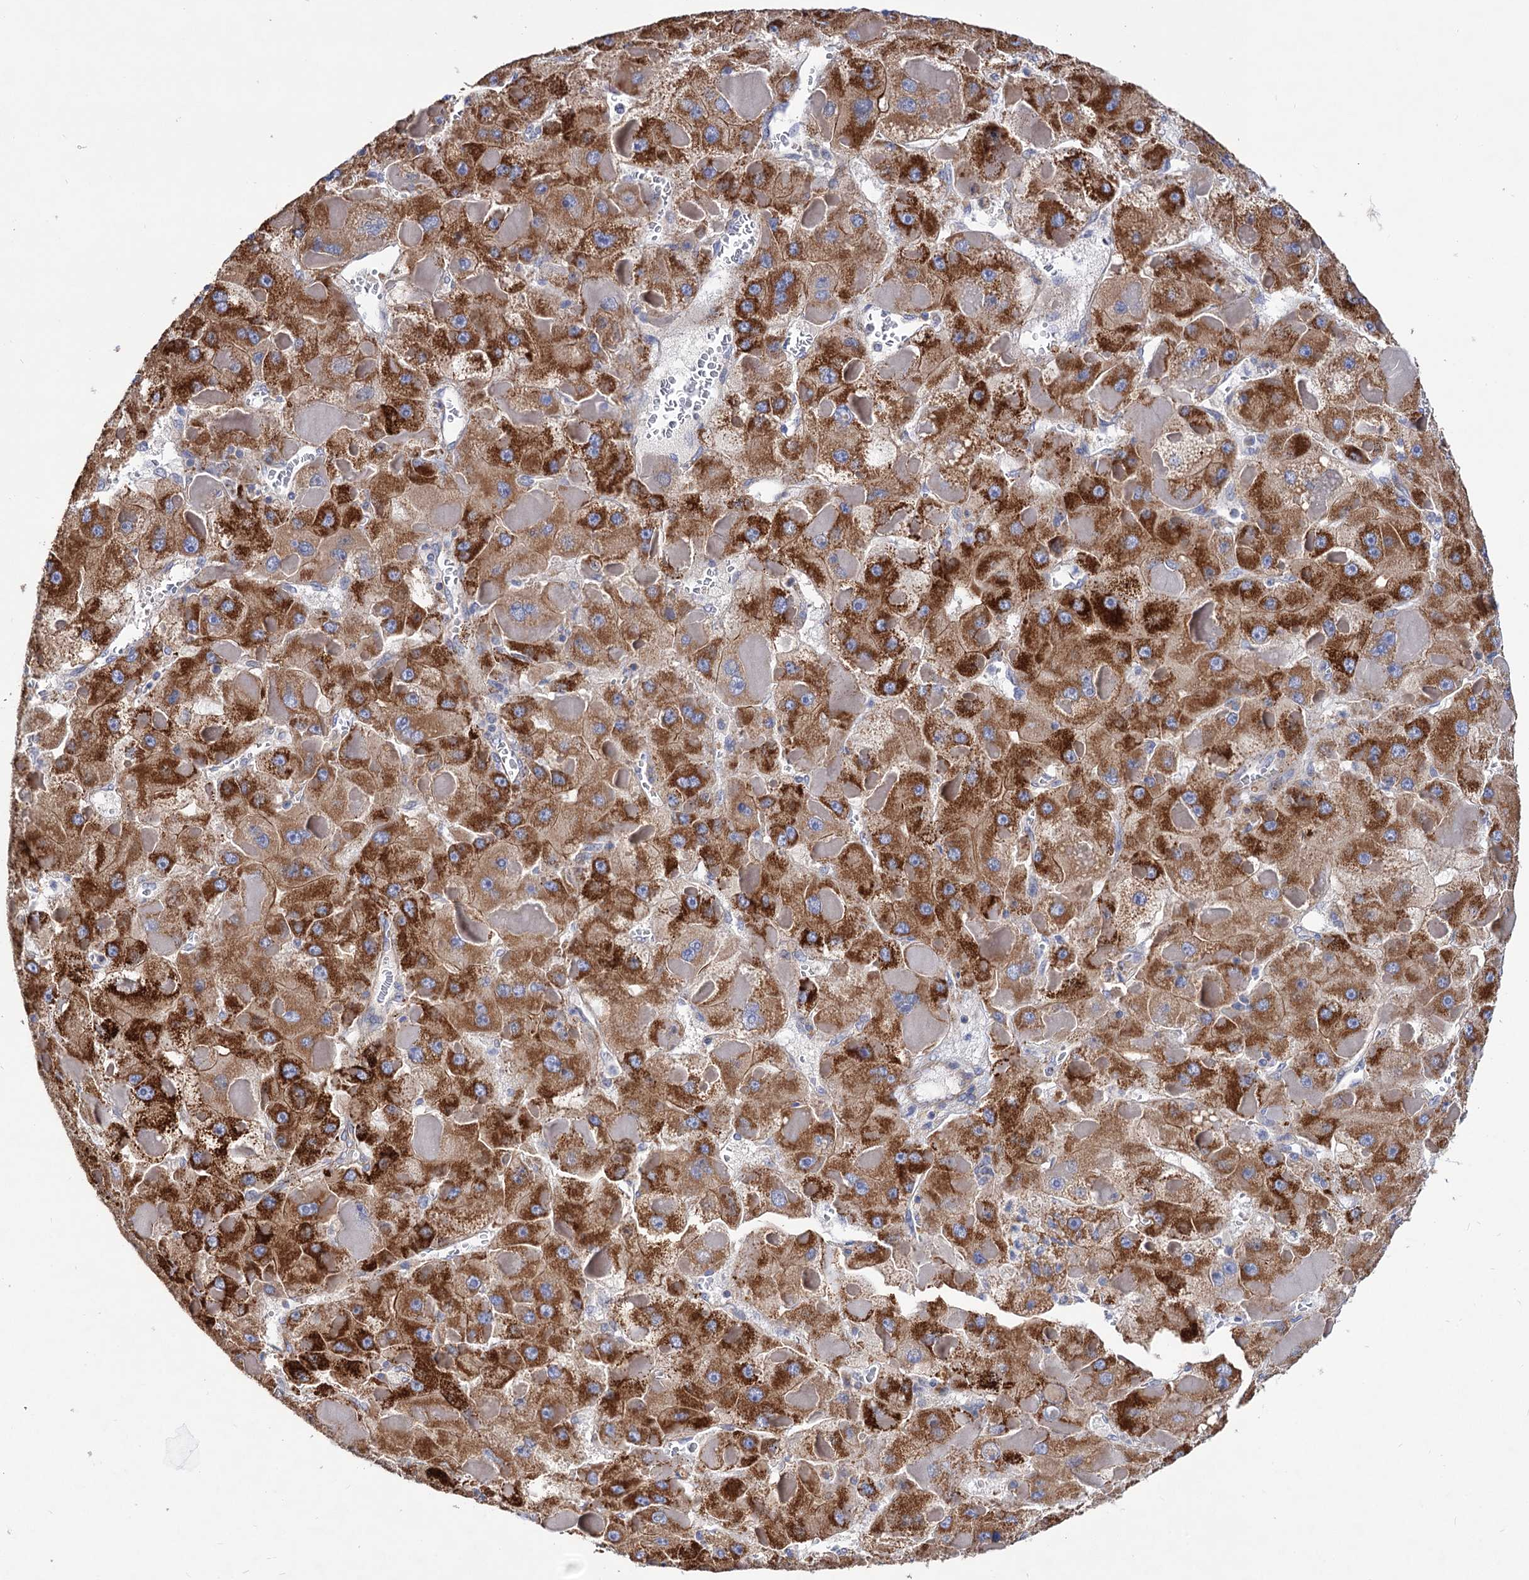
{"staining": {"intensity": "strong", "quantity": ">75%", "location": "cytoplasmic/membranous"}, "tissue": "liver cancer", "cell_type": "Tumor cells", "image_type": "cancer", "snomed": [{"axis": "morphology", "description": "Carcinoma, Hepatocellular, NOS"}, {"axis": "topography", "description": "Liver"}], "caption": "IHC (DAB) staining of hepatocellular carcinoma (liver) displays strong cytoplasmic/membranous protein positivity in approximately >75% of tumor cells.", "gene": "NUDCD2", "patient": {"sex": "female", "age": 73}}